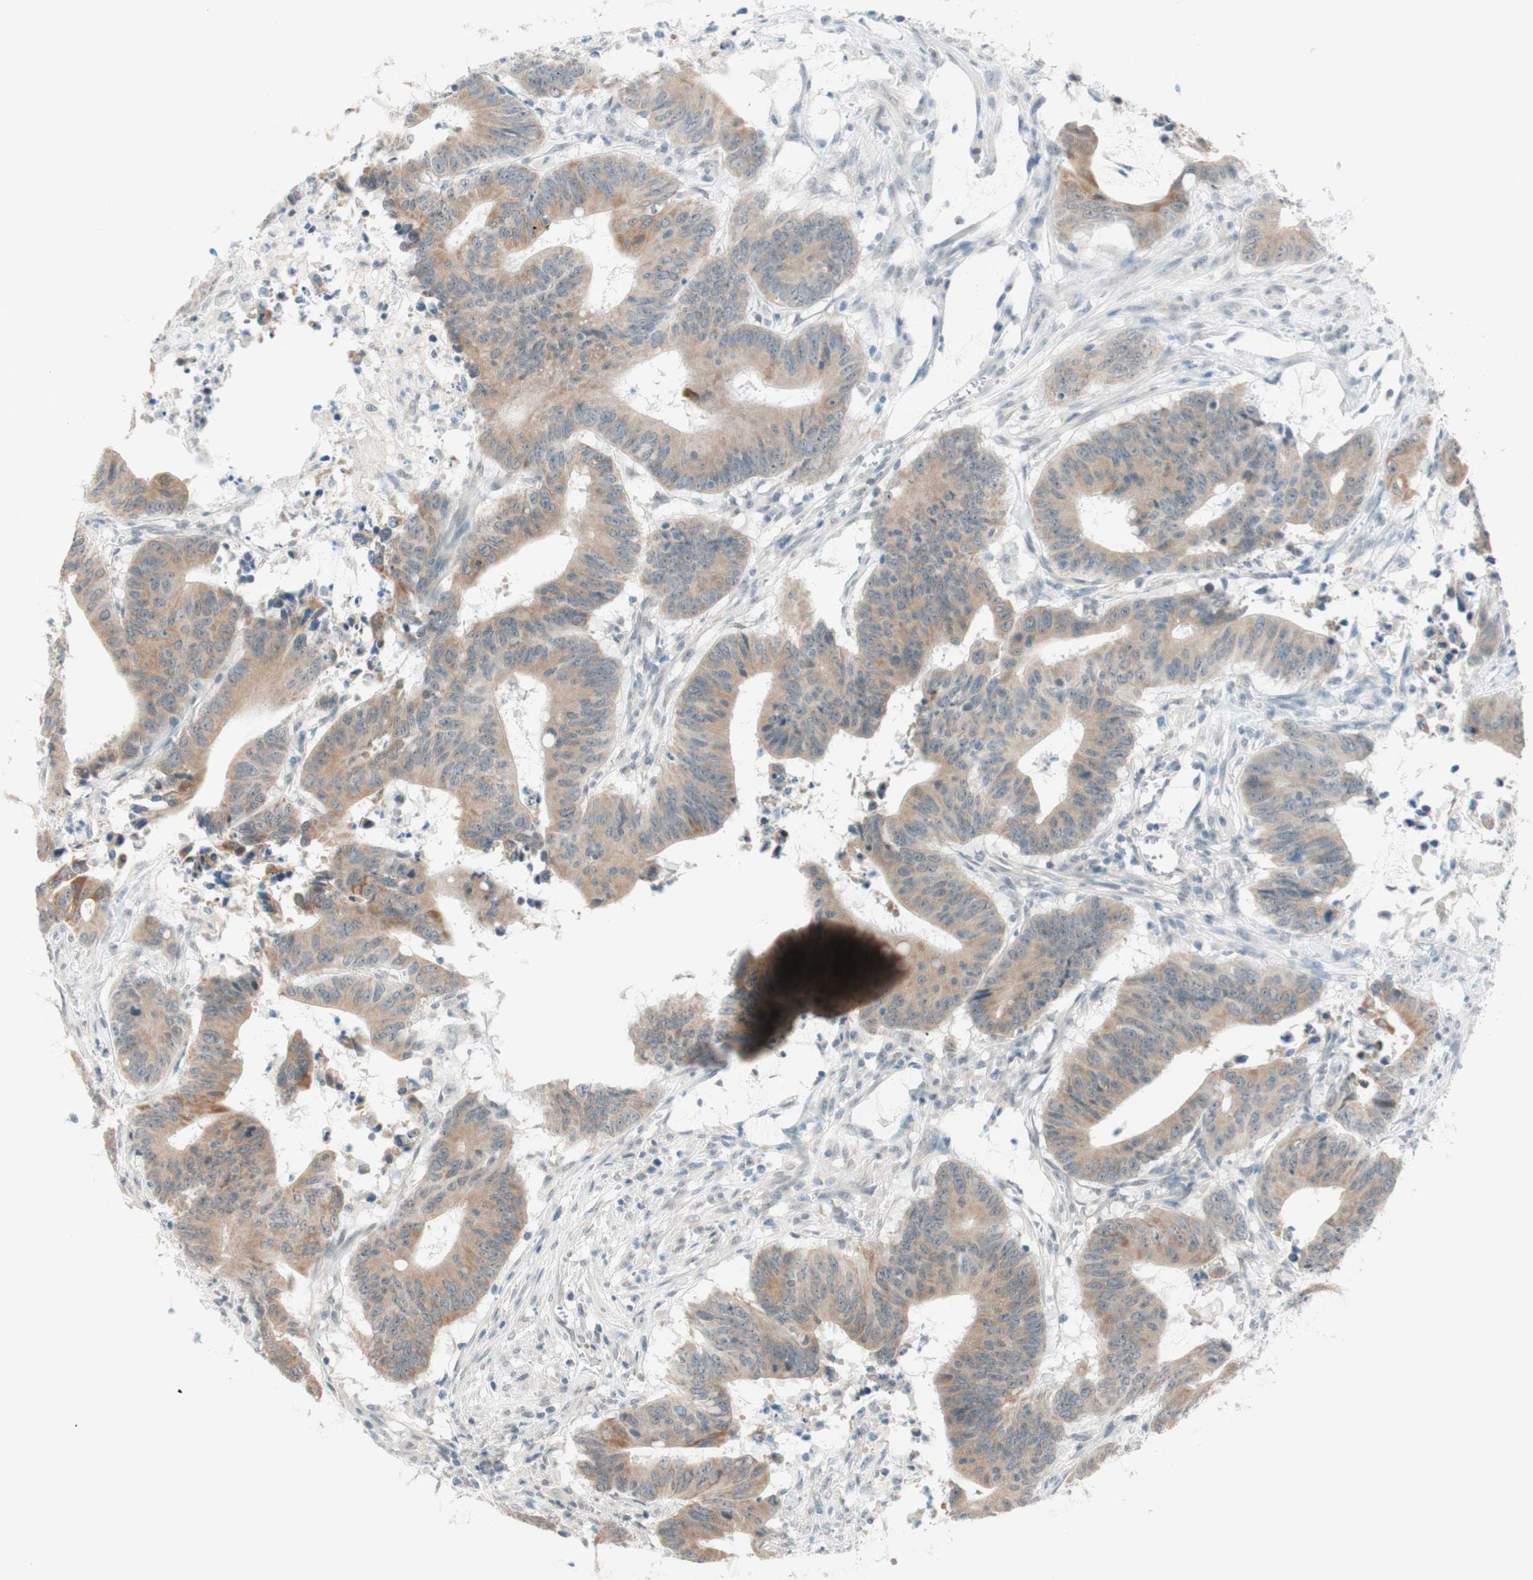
{"staining": {"intensity": "weak", "quantity": "25%-75%", "location": "cytoplasmic/membranous"}, "tissue": "colorectal cancer", "cell_type": "Tumor cells", "image_type": "cancer", "snomed": [{"axis": "morphology", "description": "Adenocarcinoma, NOS"}, {"axis": "topography", "description": "Colon"}], "caption": "Colorectal cancer (adenocarcinoma) was stained to show a protein in brown. There is low levels of weak cytoplasmic/membranous expression in approximately 25%-75% of tumor cells.", "gene": "JPH1", "patient": {"sex": "male", "age": 45}}